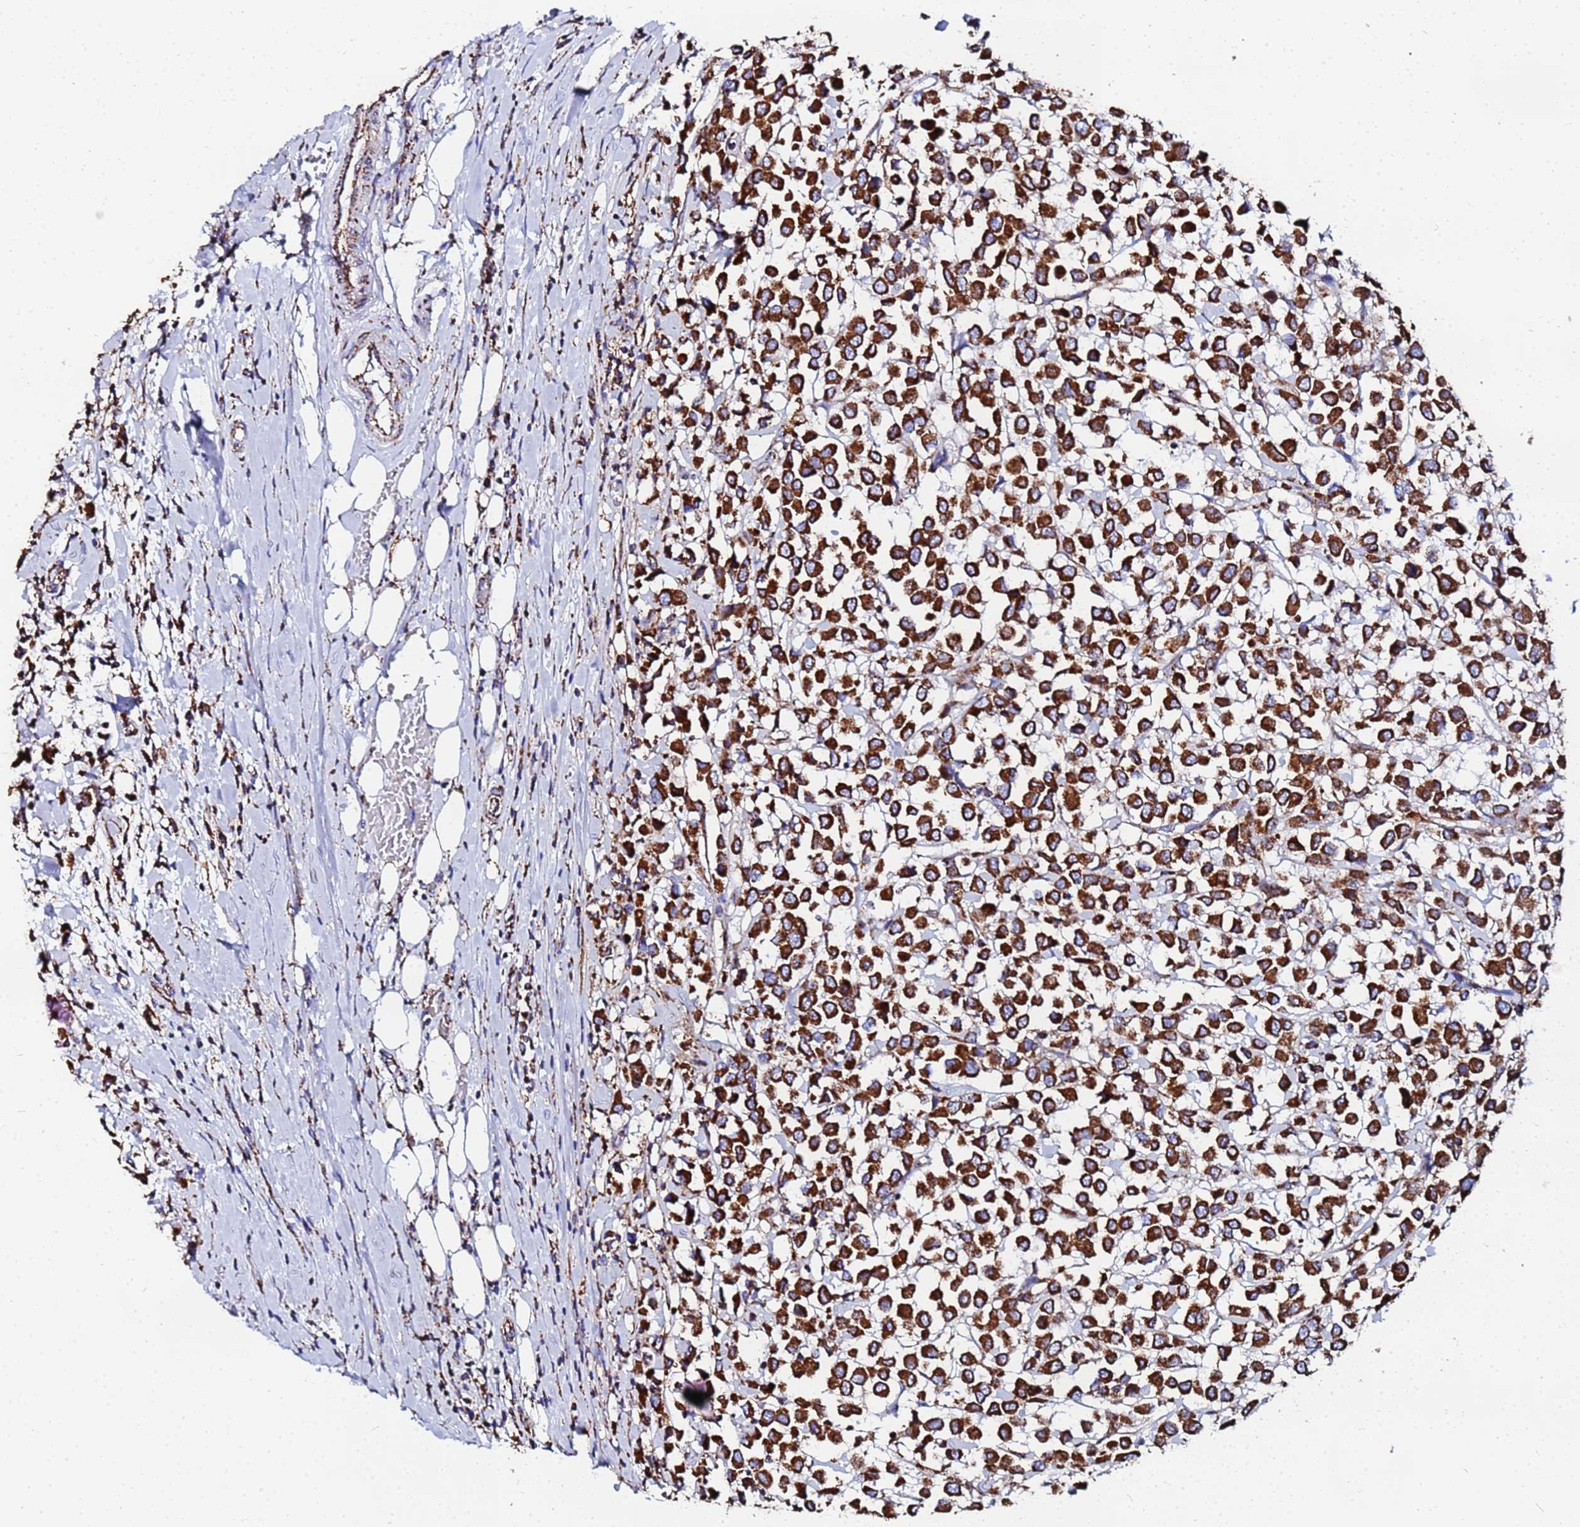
{"staining": {"intensity": "strong", "quantity": ">75%", "location": "cytoplasmic/membranous"}, "tissue": "breast cancer", "cell_type": "Tumor cells", "image_type": "cancer", "snomed": [{"axis": "morphology", "description": "Duct carcinoma"}, {"axis": "topography", "description": "Breast"}], "caption": "There is high levels of strong cytoplasmic/membranous positivity in tumor cells of breast infiltrating ductal carcinoma, as demonstrated by immunohistochemical staining (brown color).", "gene": "GLUD1", "patient": {"sex": "female", "age": 61}}